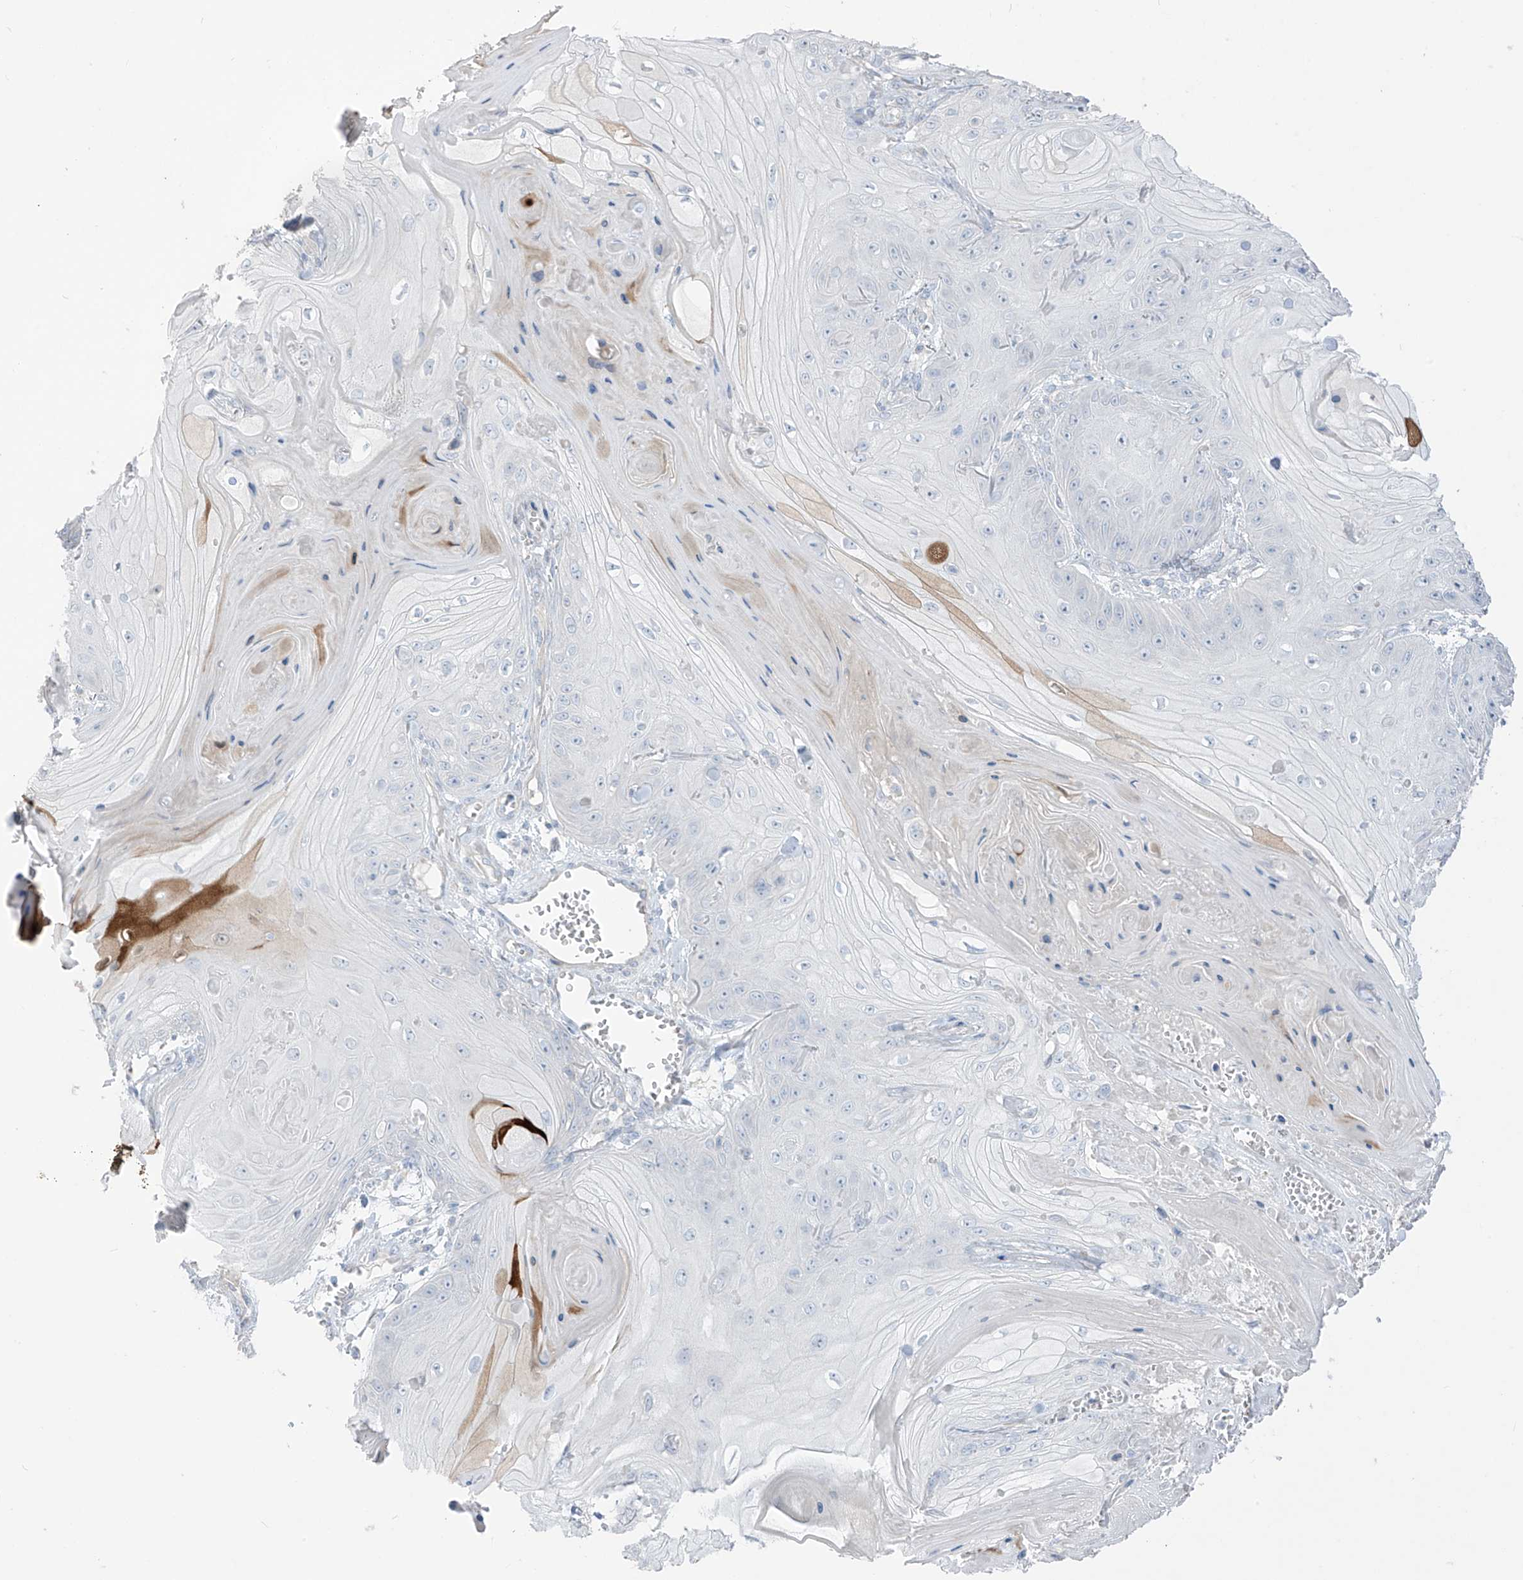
{"staining": {"intensity": "negative", "quantity": "none", "location": "none"}, "tissue": "skin cancer", "cell_type": "Tumor cells", "image_type": "cancer", "snomed": [{"axis": "morphology", "description": "Squamous cell carcinoma, NOS"}, {"axis": "topography", "description": "Skin"}], "caption": "The image exhibits no significant positivity in tumor cells of skin cancer. (DAB (3,3'-diaminobenzidine) IHC with hematoxylin counter stain).", "gene": "ASPRV1", "patient": {"sex": "male", "age": 74}}